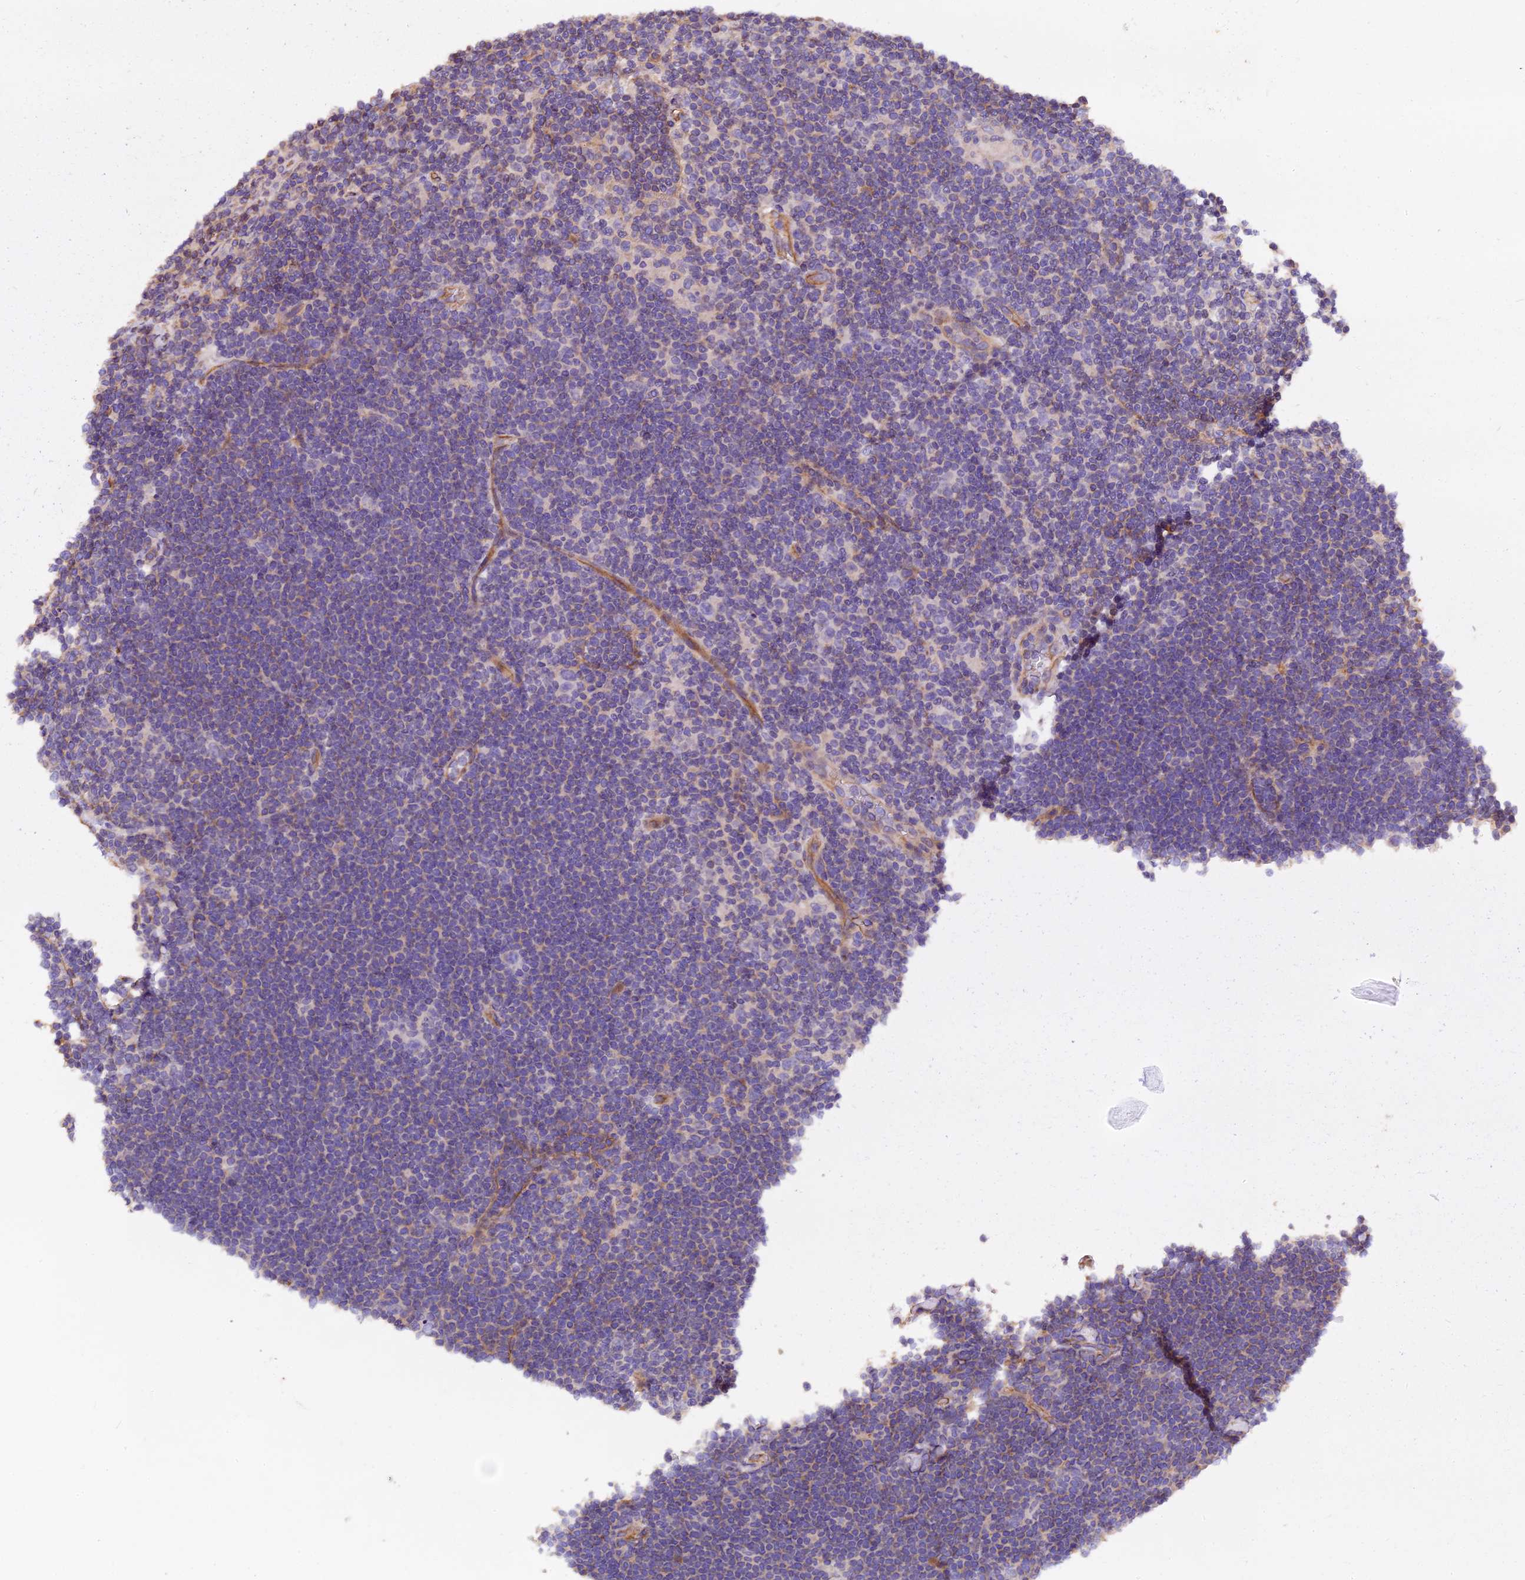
{"staining": {"intensity": "negative", "quantity": "none", "location": "none"}, "tissue": "lymphoma", "cell_type": "Tumor cells", "image_type": "cancer", "snomed": [{"axis": "morphology", "description": "Hodgkin's disease, NOS"}, {"axis": "topography", "description": "Lymph node"}], "caption": "DAB immunohistochemical staining of human Hodgkin's disease demonstrates no significant positivity in tumor cells.", "gene": "ERMARD", "patient": {"sex": "female", "age": 57}}